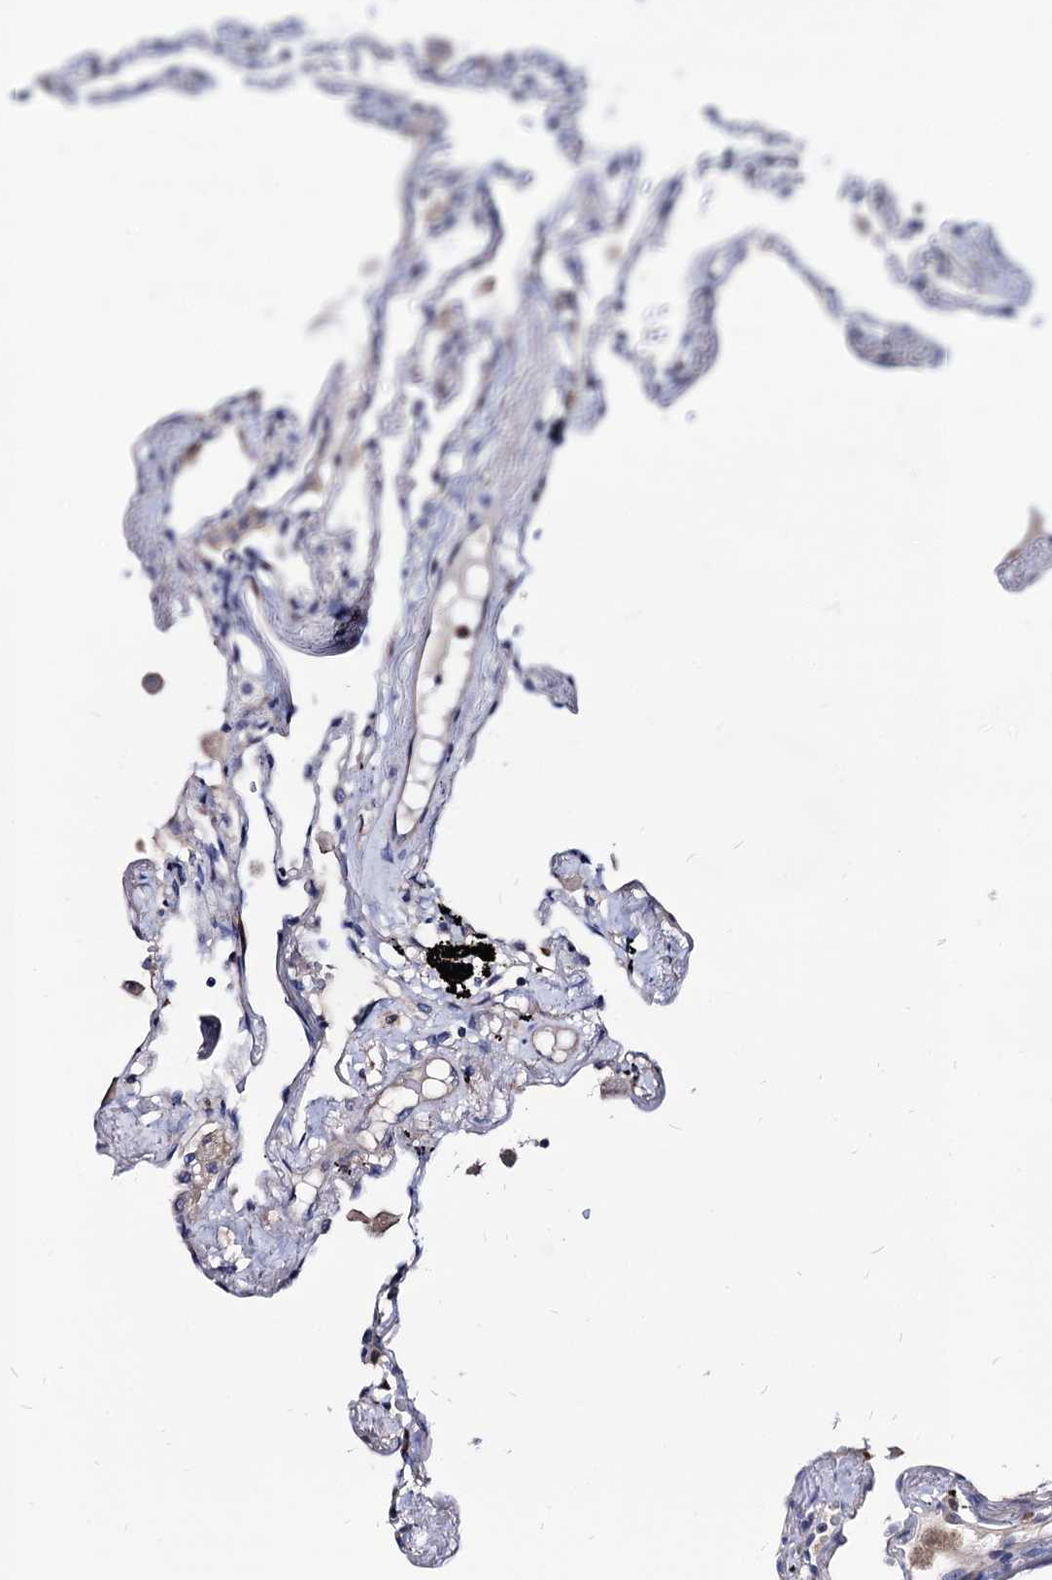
{"staining": {"intensity": "negative", "quantity": "none", "location": "none"}, "tissue": "lung", "cell_type": "Alveolar cells", "image_type": "normal", "snomed": [{"axis": "morphology", "description": "Normal tissue, NOS"}, {"axis": "topography", "description": "Lung"}], "caption": "Immunohistochemistry photomicrograph of unremarkable lung: lung stained with DAB (3,3'-diaminobenzidine) reveals no significant protein expression in alveolar cells.", "gene": "CPPED1", "patient": {"sex": "female", "age": 67}}